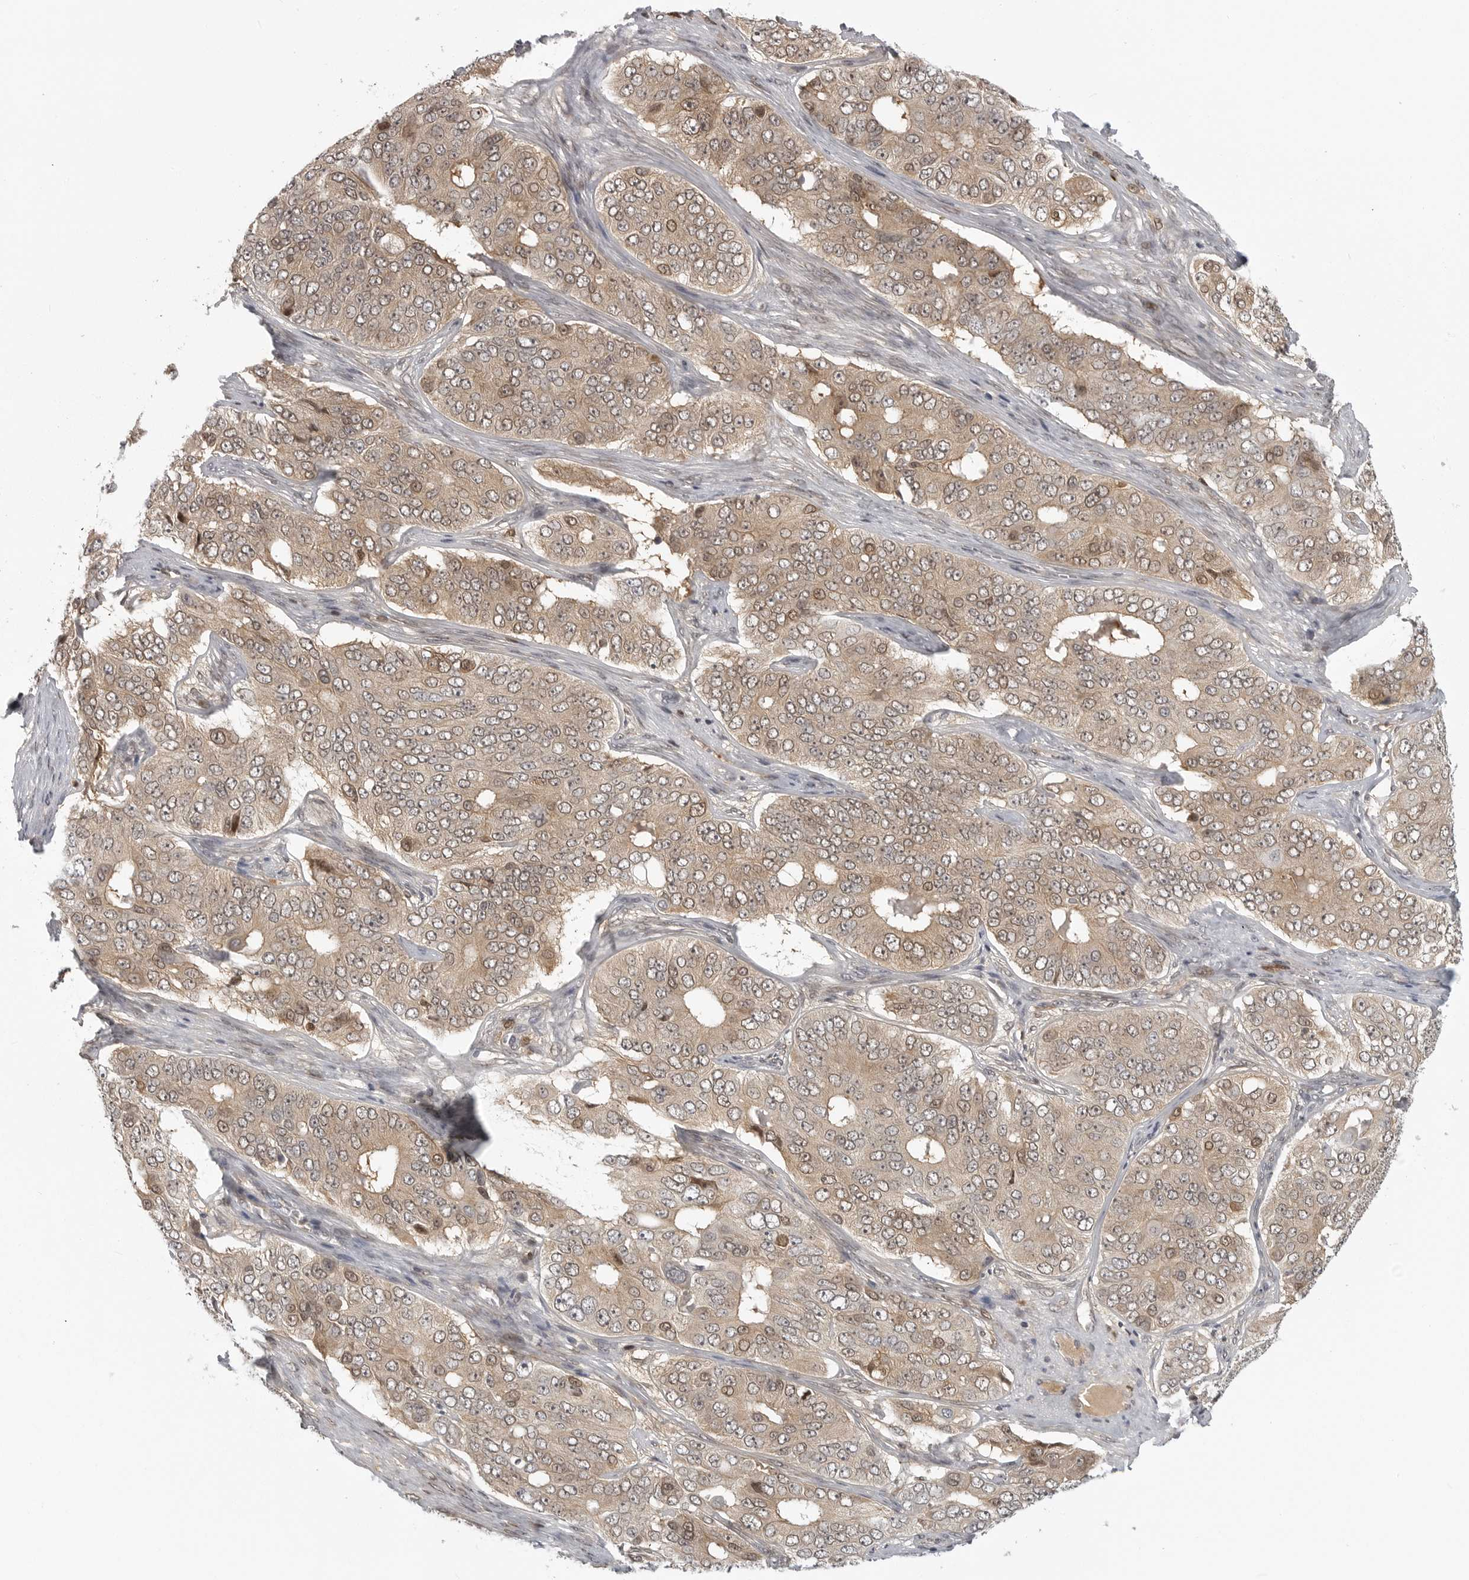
{"staining": {"intensity": "weak", "quantity": ">75%", "location": "cytoplasmic/membranous"}, "tissue": "ovarian cancer", "cell_type": "Tumor cells", "image_type": "cancer", "snomed": [{"axis": "morphology", "description": "Carcinoma, endometroid"}, {"axis": "topography", "description": "Ovary"}], "caption": "Ovarian endometroid carcinoma stained with IHC reveals weak cytoplasmic/membranous expression in about >75% of tumor cells.", "gene": "CTIF", "patient": {"sex": "female", "age": 51}}